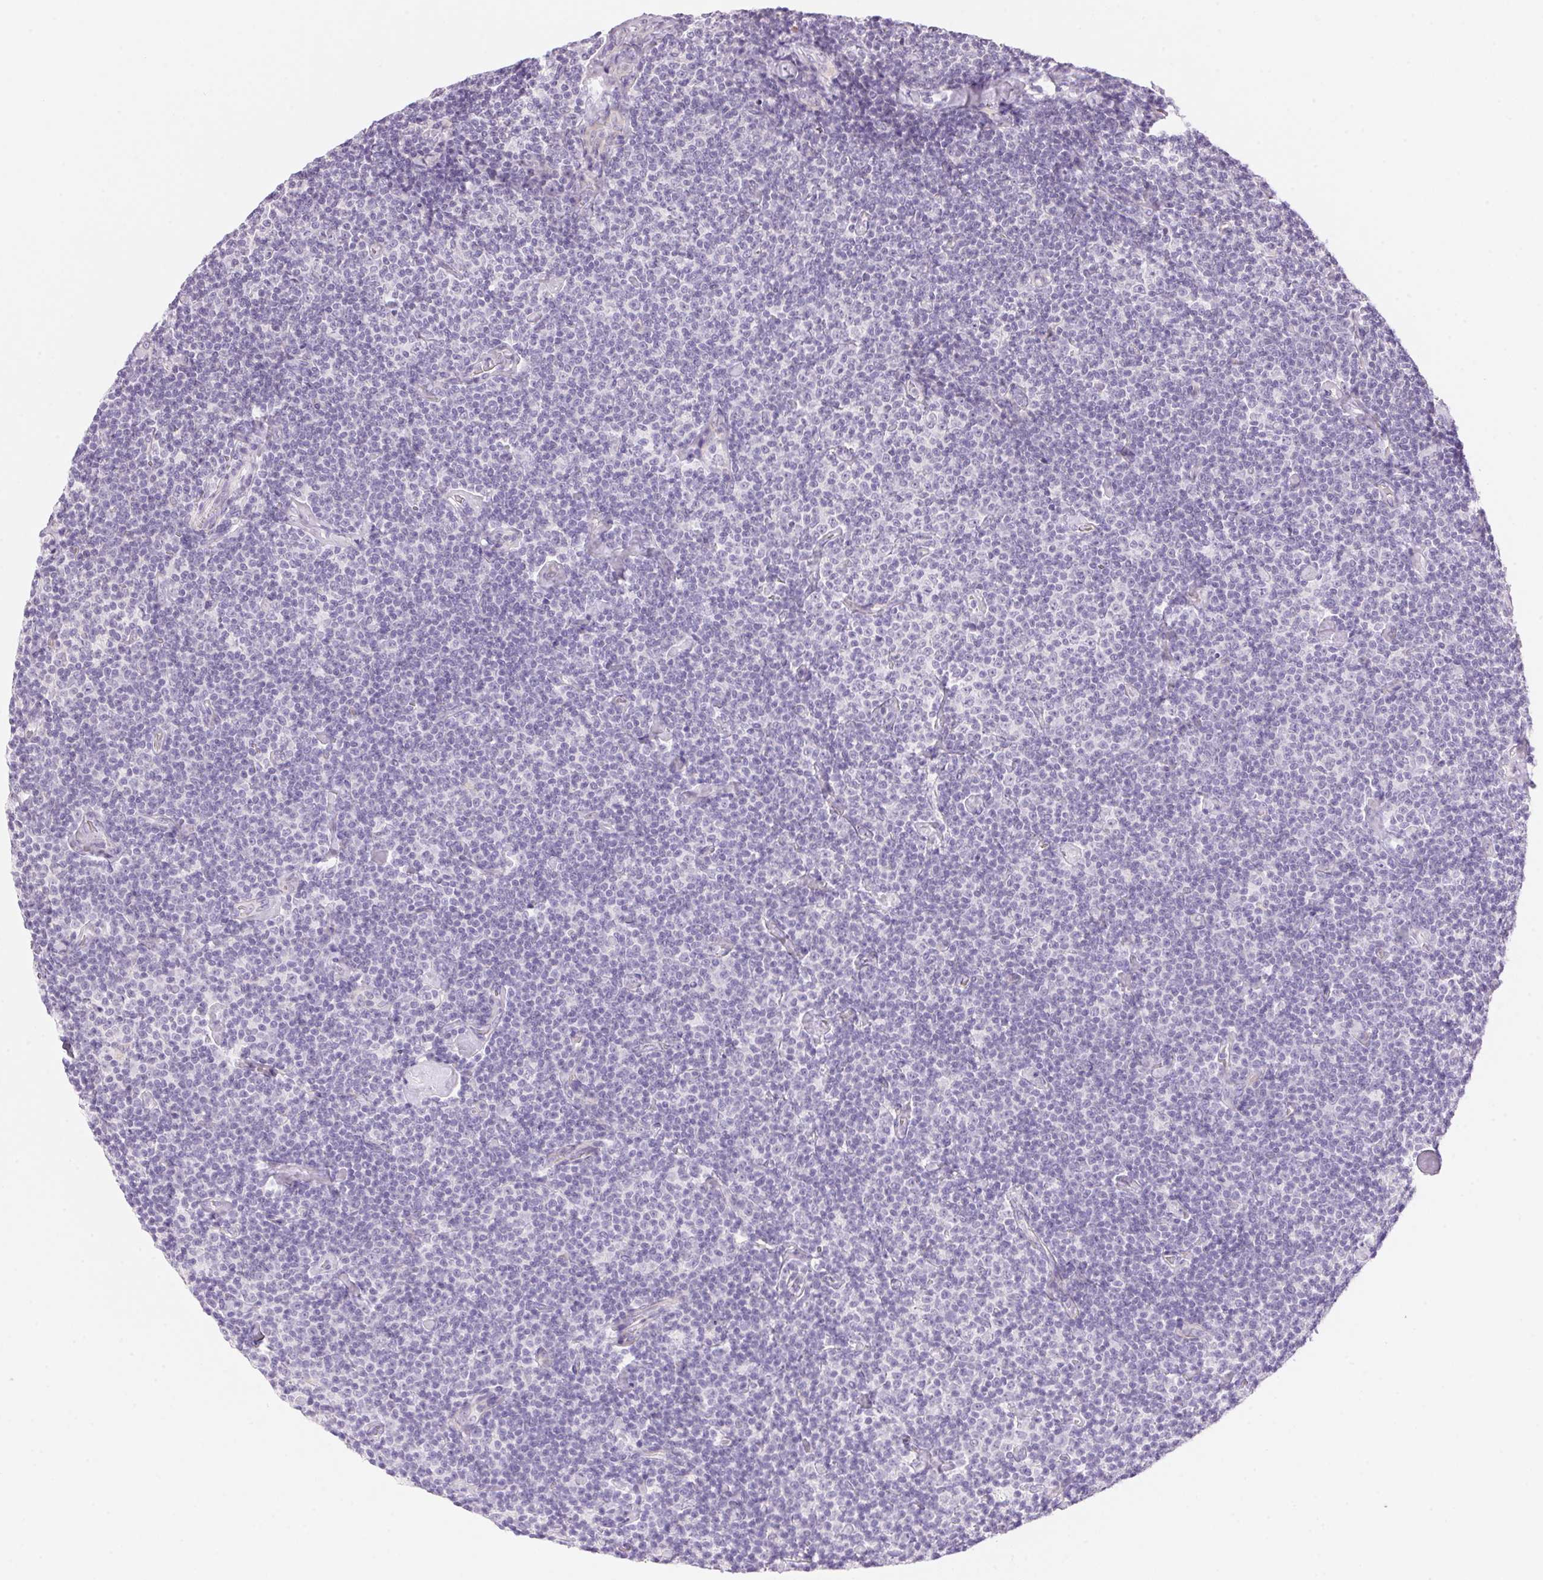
{"staining": {"intensity": "negative", "quantity": "none", "location": "none"}, "tissue": "lymphoma", "cell_type": "Tumor cells", "image_type": "cancer", "snomed": [{"axis": "morphology", "description": "Malignant lymphoma, non-Hodgkin's type, Low grade"}, {"axis": "topography", "description": "Lymph node"}], "caption": "A high-resolution image shows immunohistochemistry (IHC) staining of malignant lymphoma, non-Hodgkin's type (low-grade), which shows no significant positivity in tumor cells.", "gene": "TEKT1", "patient": {"sex": "male", "age": 81}}